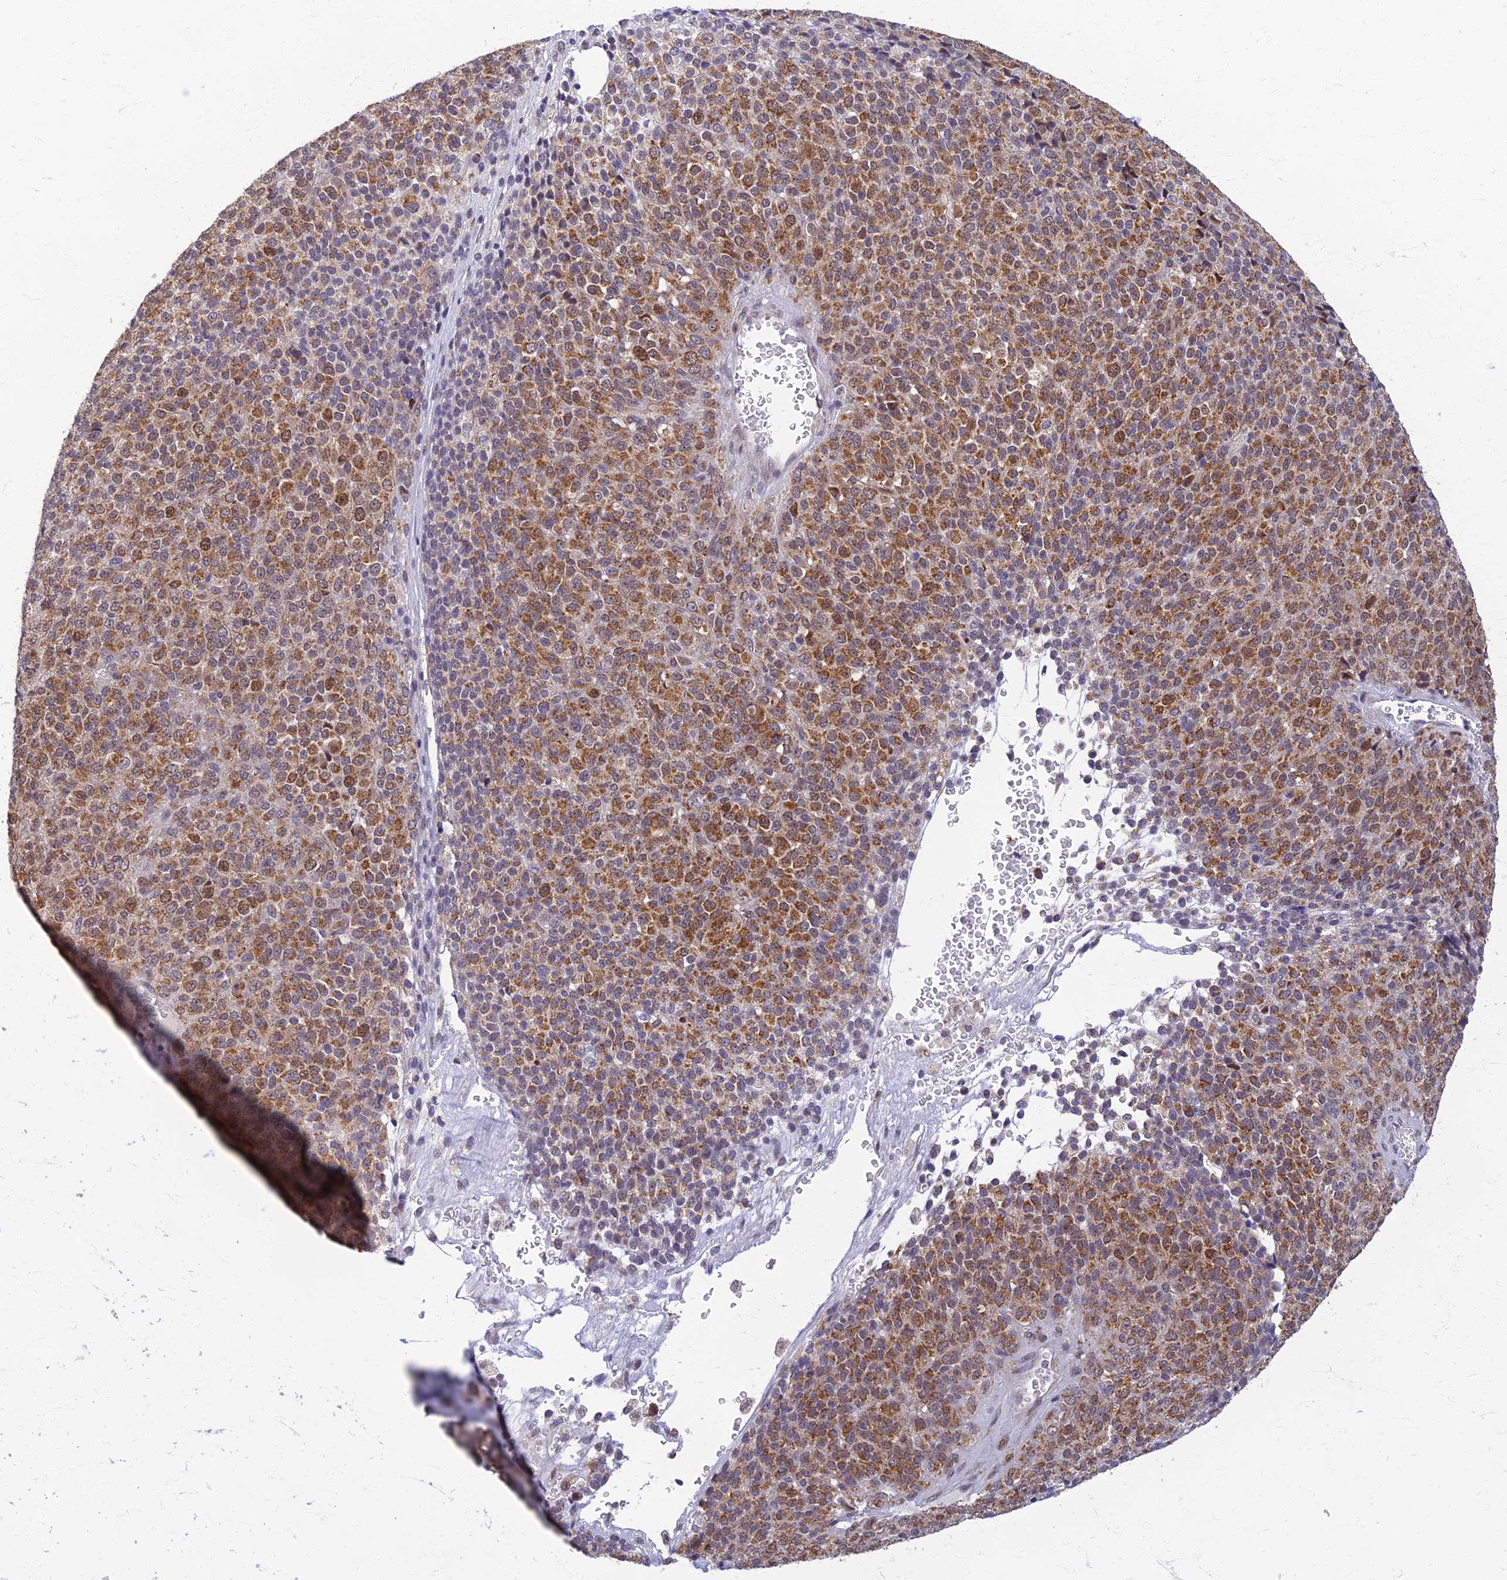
{"staining": {"intensity": "moderate", "quantity": ">75%", "location": "cytoplasmic/membranous,nuclear"}, "tissue": "melanoma", "cell_type": "Tumor cells", "image_type": "cancer", "snomed": [{"axis": "morphology", "description": "Malignant melanoma, Metastatic site"}, {"axis": "topography", "description": "Brain"}], "caption": "Protein staining demonstrates moderate cytoplasmic/membranous and nuclear positivity in about >75% of tumor cells in malignant melanoma (metastatic site).", "gene": "EARS2", "patient": {"sex": "female", "age": 56}}